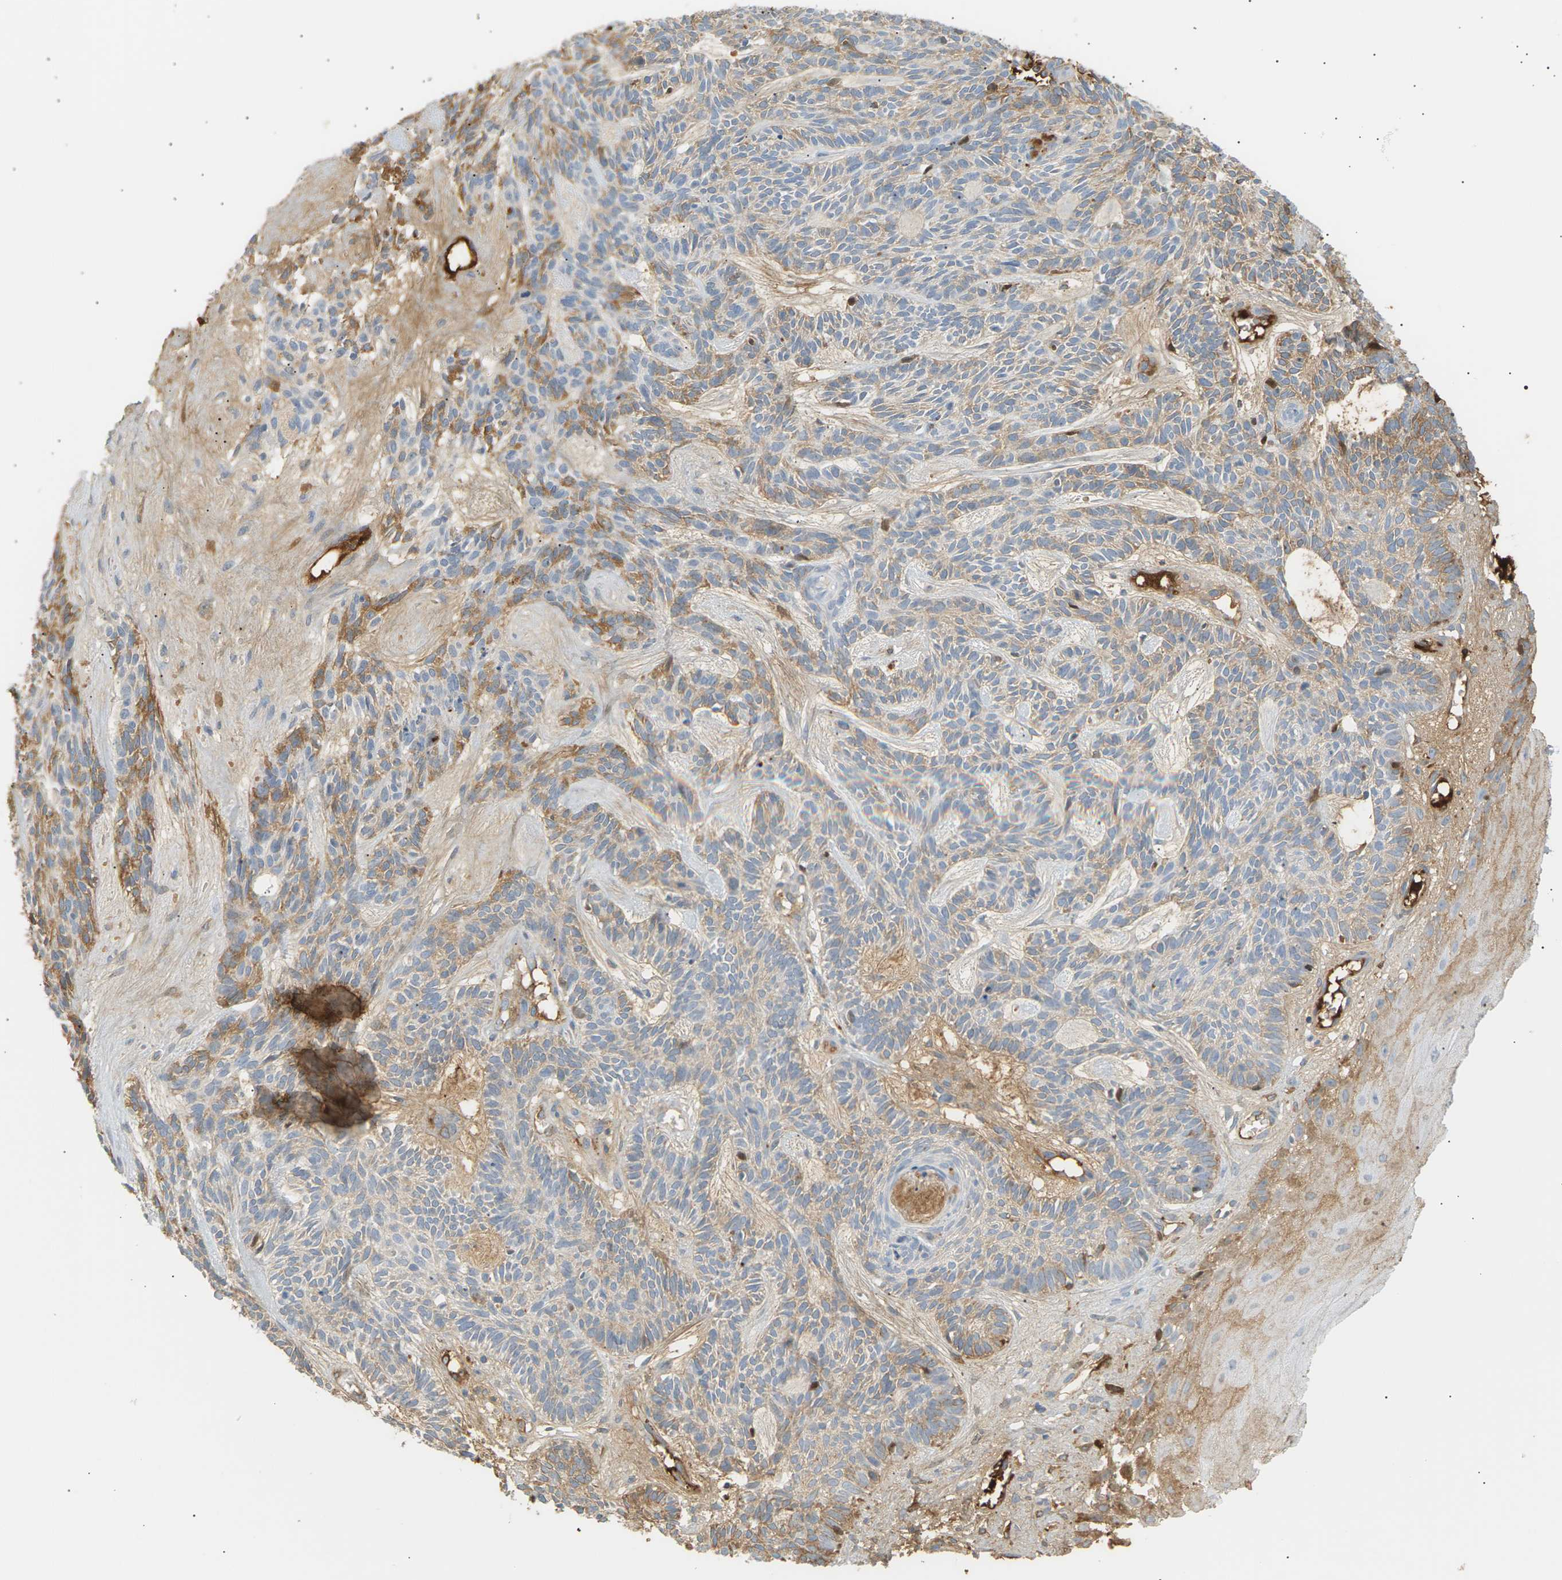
{"staining": {"intensity": "moderate", "quantity": ">75%", "location": "cytoplasmic/membranous"}, "tissue": "skin cancer", "cell_type": "Tumor cells", "image_type": "cancer", "snomed": [{"axis": "morphology", "description": "Basal cell carcinoma"}, {"axis": "topography", "description": "Skin"}], "caption": "Skin cancer tissue shows moderate cytoplasmic/membranous expression in approximately >75% of tumor cells", "gene": "IGLC3", "patient": {"sex": "male", "age": 67}}